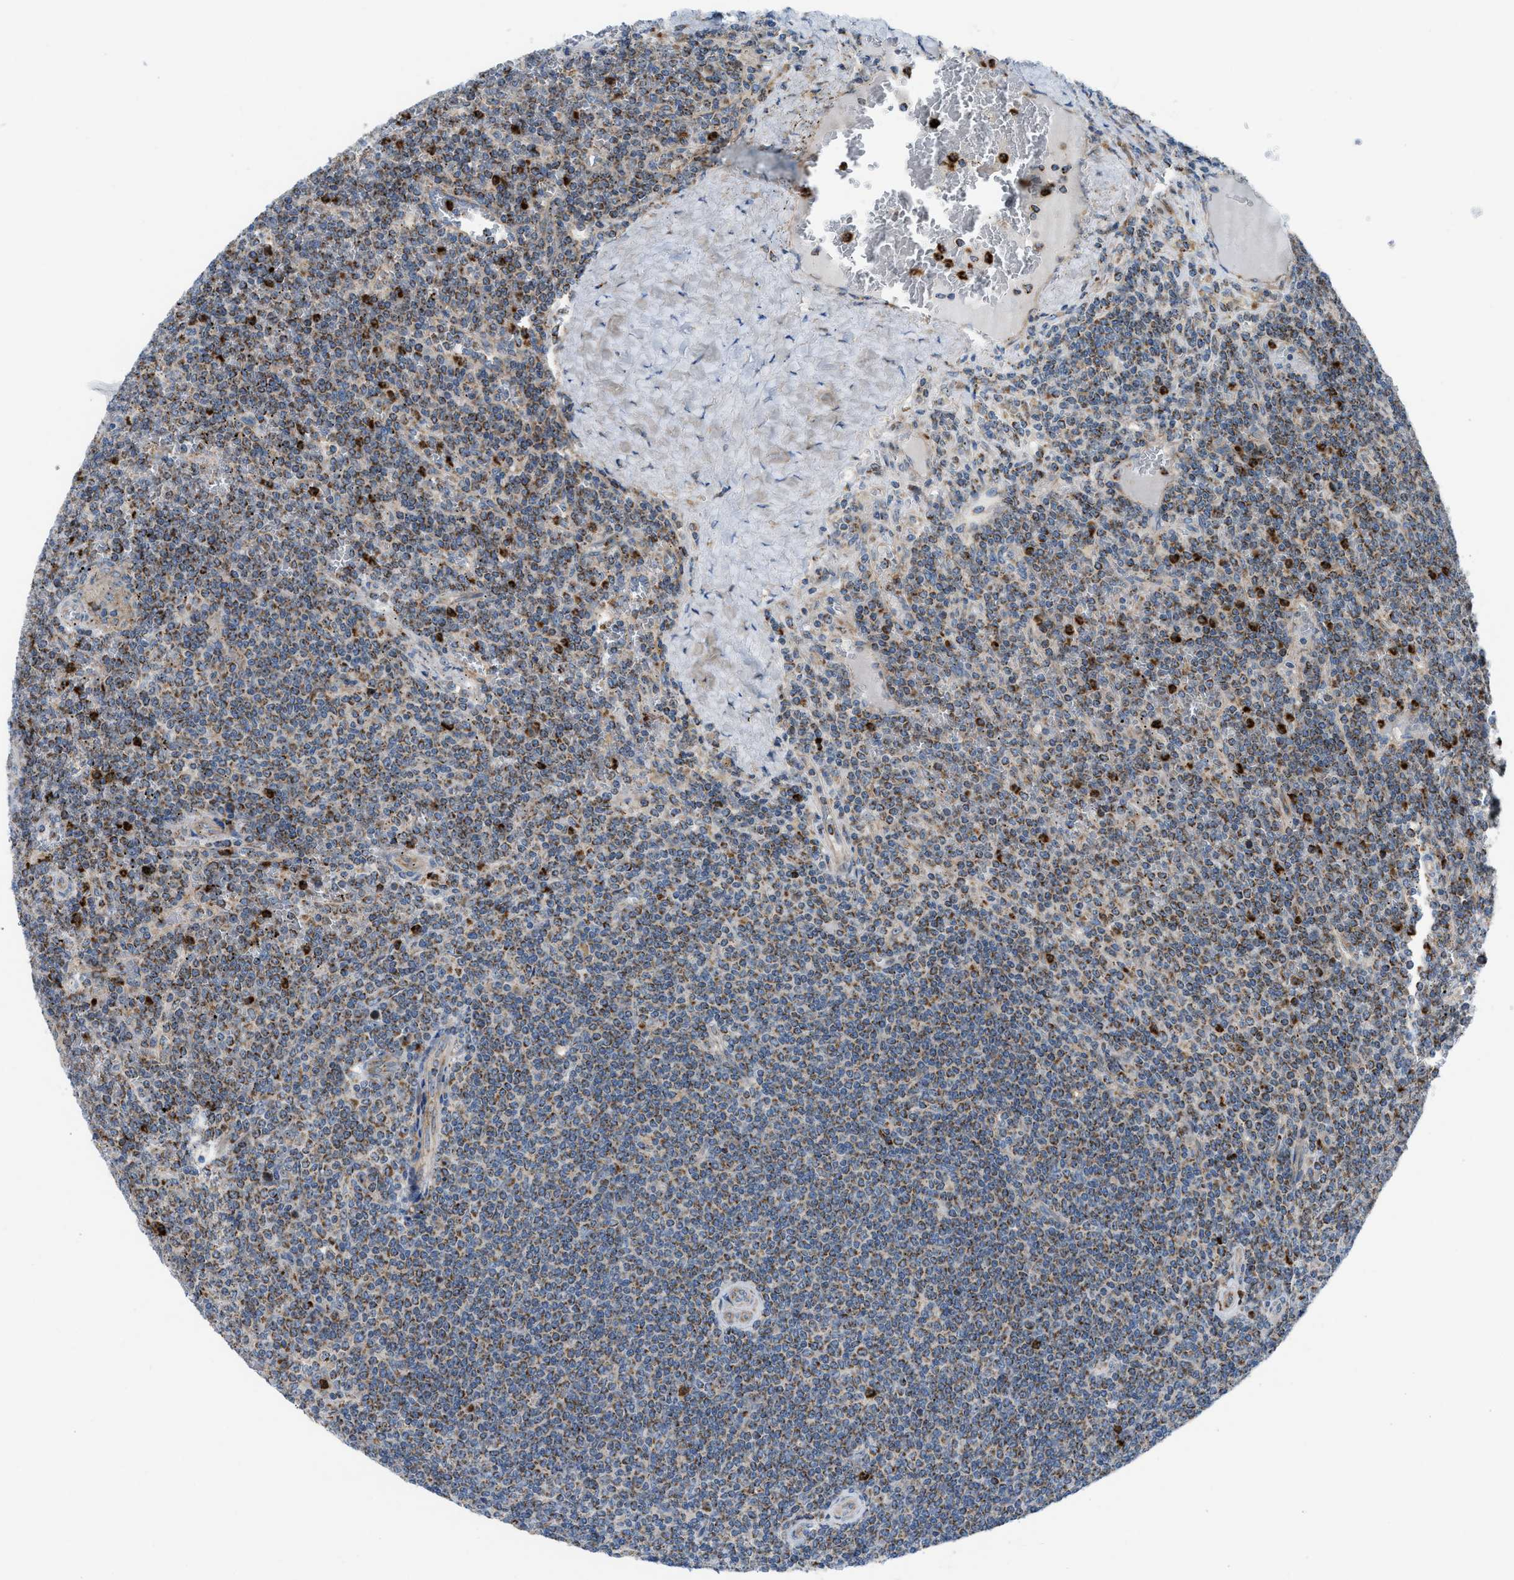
{"staining": {"intensity": "moderate", "quantity": ">75%", "location": "cytoplasmic/membranous"}, "tissue": "lymphoma", "cell_type": "Tumor cells", "image_type": "cancer", "snomed": [{"axis": "morphology", "description": "Malignant lymphoma, non-Hodgkin's type, Low grade"}, {"axis": "topography", "description": "Spleen"}], "caption": "Low-grade malignant lymphoma, non-Hodgkin's type stained with DAB IHC reveals medium levels of moderate cytoplasmic/membranous staining in about >75% of tumor cells.", "gene": "TPH1", "patient": {"sex": "female", "age": 19}}